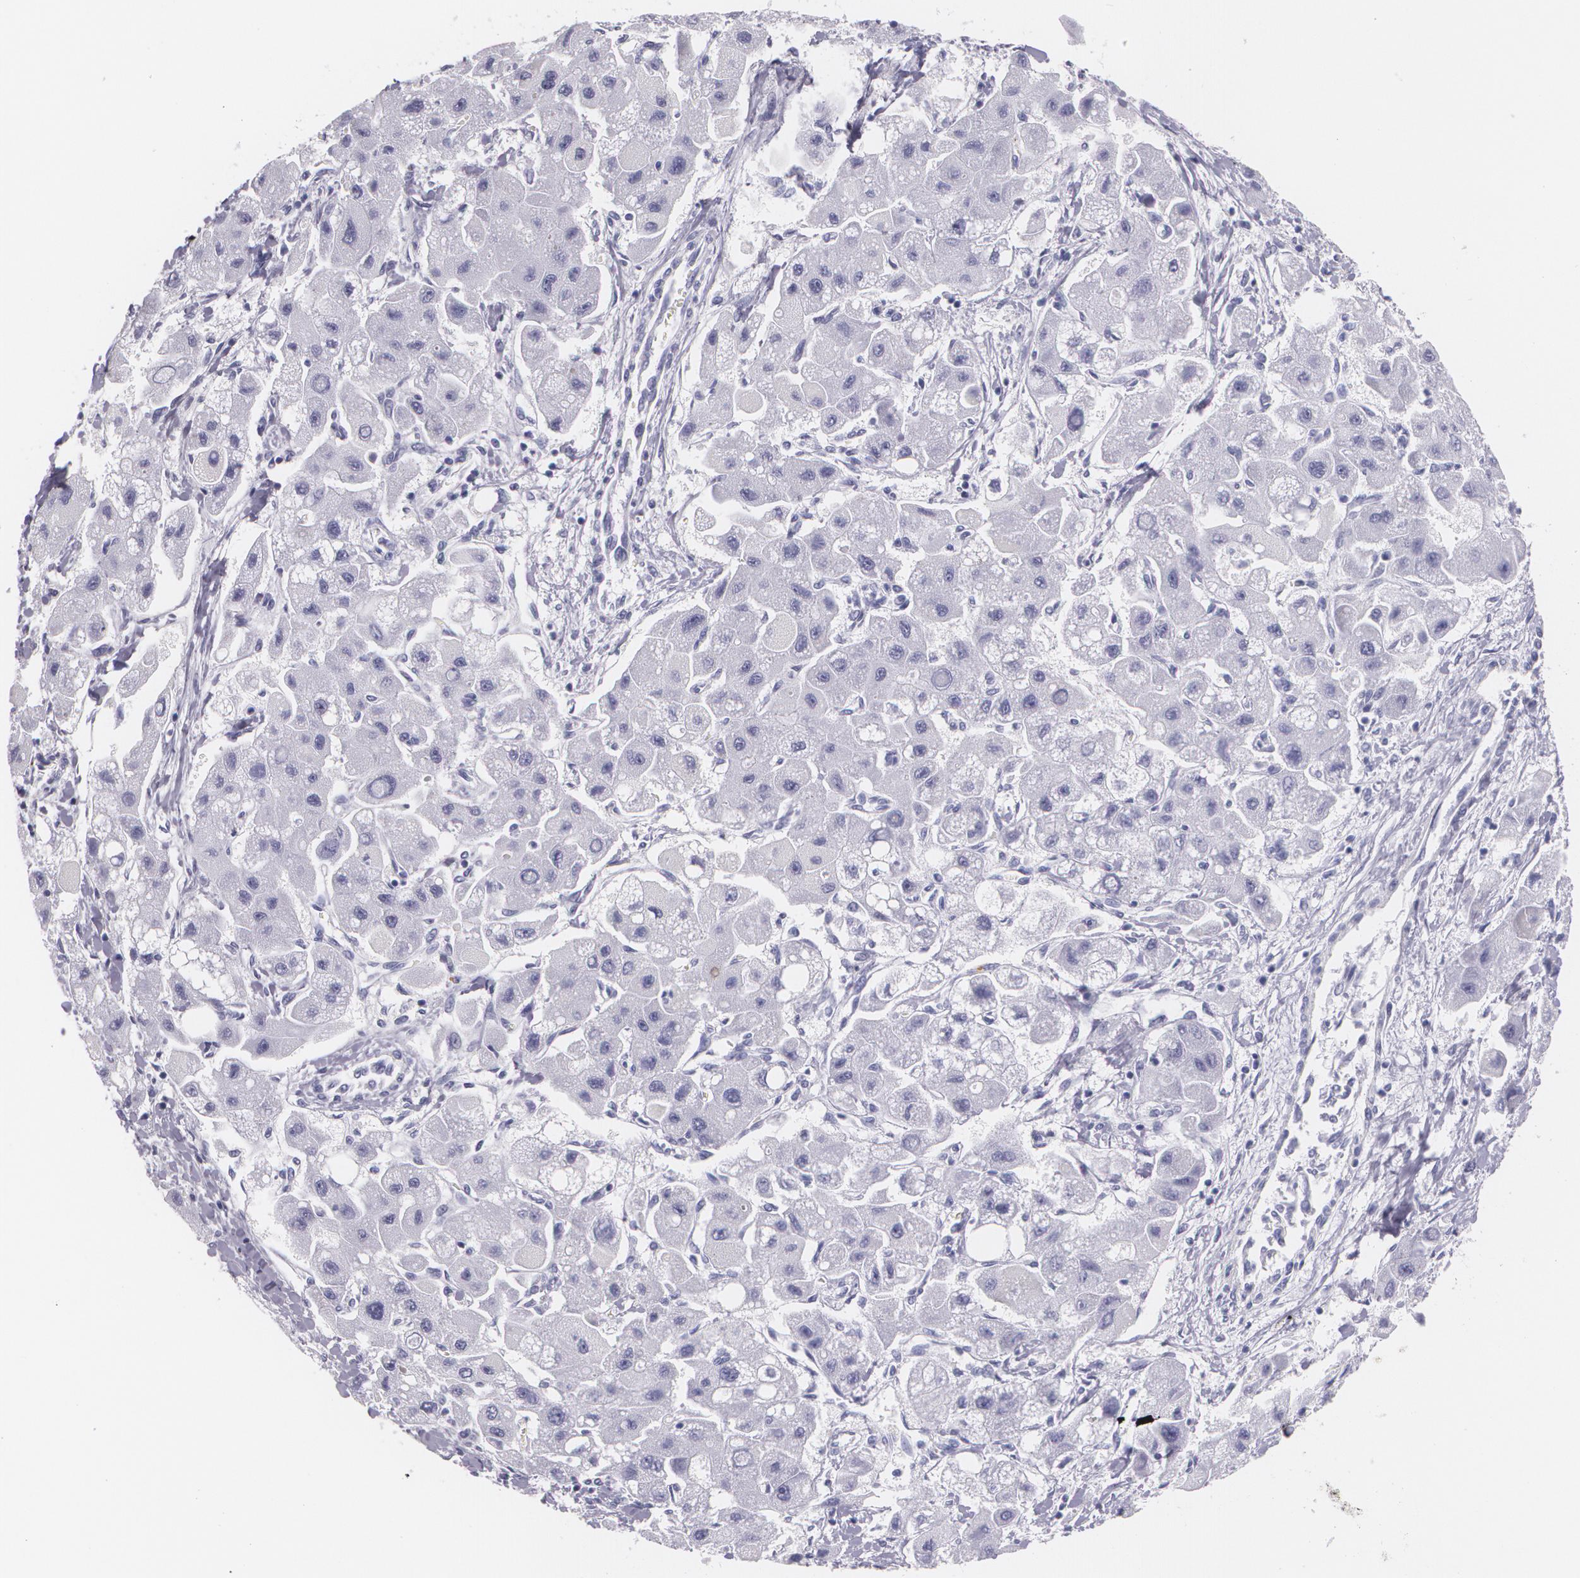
{"staining": {"intensity": "negative", "quantity": "none", "location": "none"}, "tissue": "liver cancer", "cell_type": "Tumor cells", "image_type": "cancer", "snomed": [{"axis": "morphology", "description": "Carcinoma, Hepatocellular, NOS"}, {"axis": "topography", "description": "Liver"}], "caption": "An immunohistochemistry (IHC) histopathology image of liver hepatocellular carcinoma is shown. There is no staining in tumor cells of liver hepatocellular carcinoma.", "gene": "DLG4", "patient": {"sex": "male", "age": 24}}